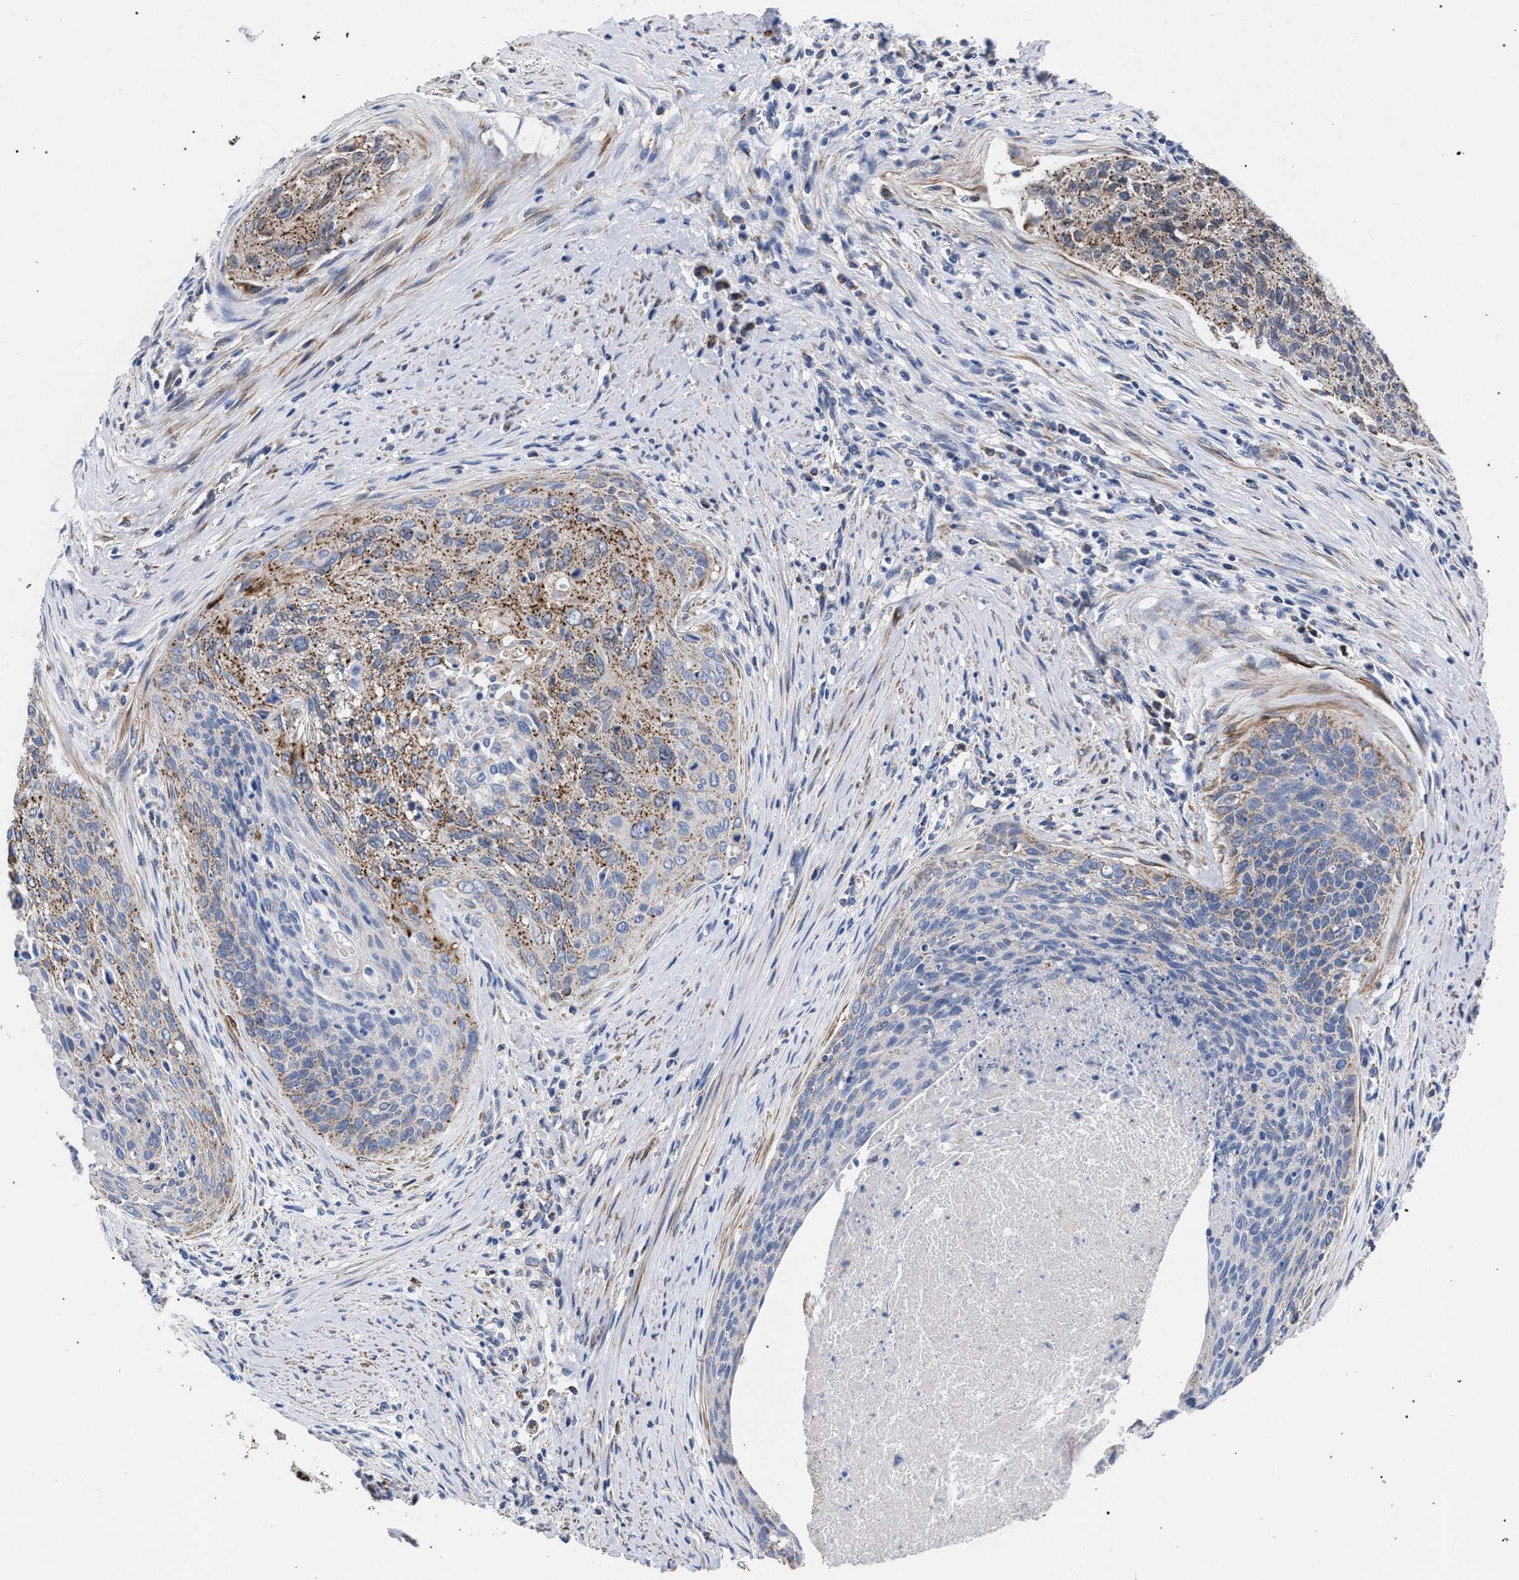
{"staining": {"intensity": "moderate", "quantity": "<25%", "location": "cytoplasmic/membranous"}, "tissue": "cervical cancer", "cell_type": "Tumor cells", "image_type": "cancer", "snomed": [{"axis": "morphology", "description": "Squamous cell carcinoma, NOS"}, {"axis": "topography", "description": "Cervix"}], "caption": "The immunohistochemical stain shows moderate cytoplasmic/membranous staining in tumor cells of cervical cancer tissue. Immunohistochemistry (ihc) stains the protein in brown and the nuclei are stained blue.", "gene": "ACADS", "patient": {"sex": "female", "age": 55}}